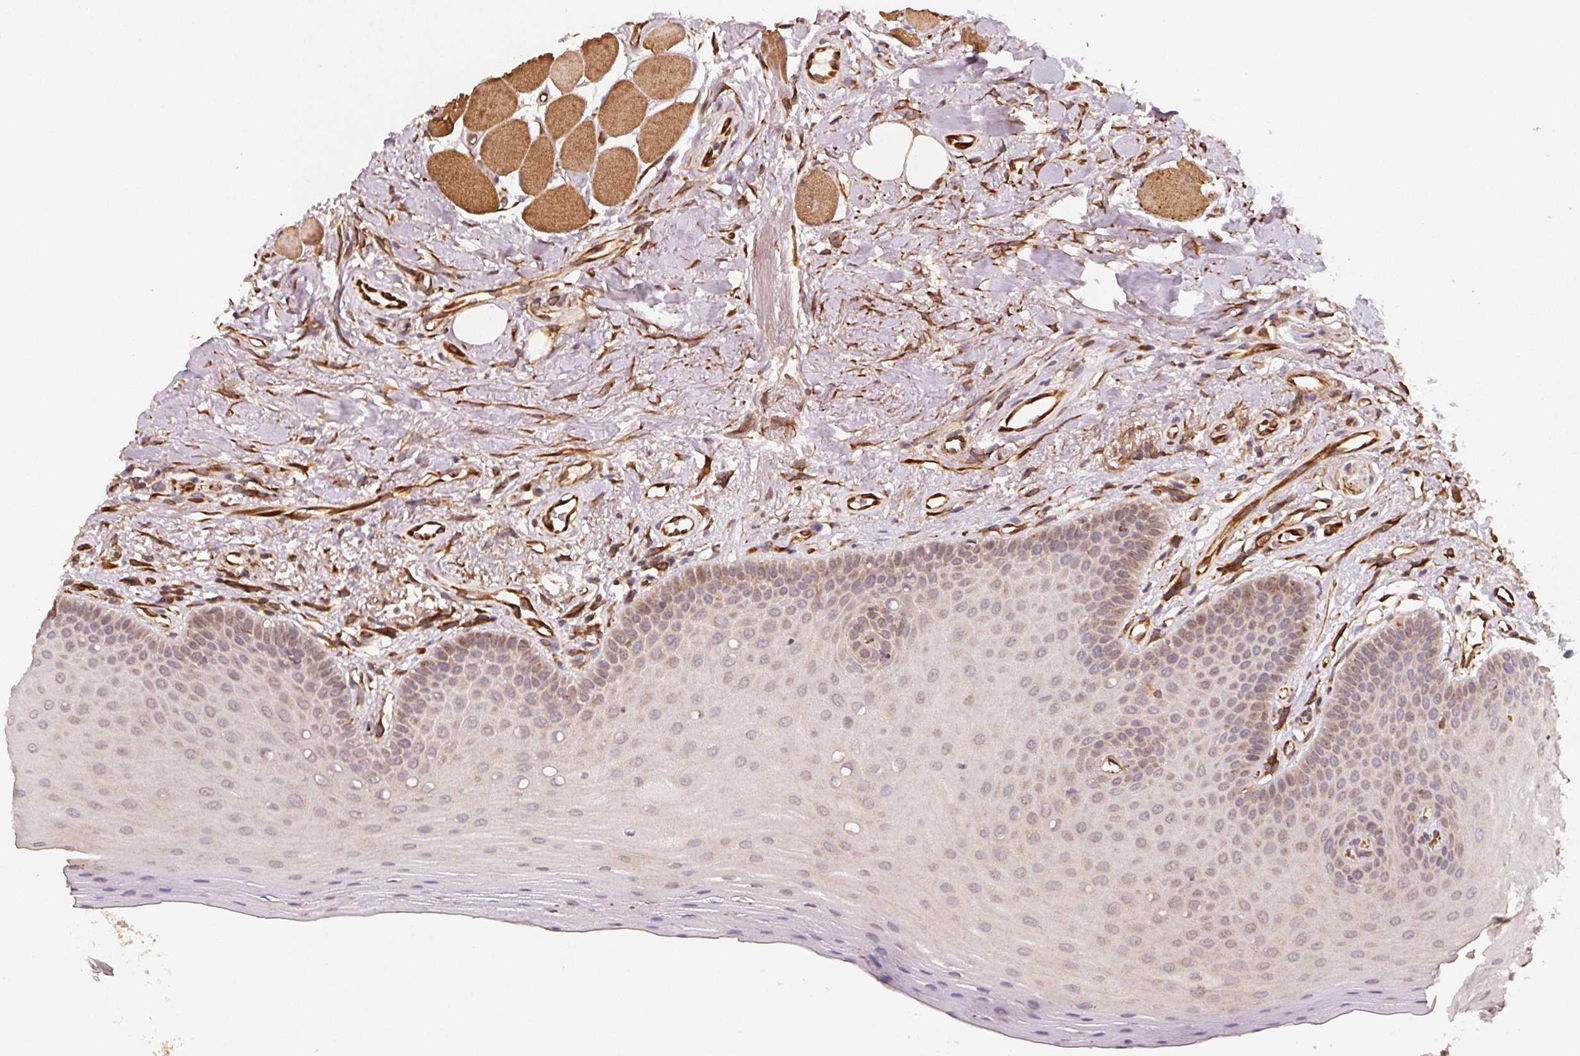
{"staining": {"intensity": "weak", "quantity": "25%-75%", "location": "cytoplasmic/membranous"}, "tissue": "oral mucosa", "cell_type": "Squamous epithelial cells", "image_type": "normal", "snomed": [{"axis": "morphology", "description": "Normal tissue, NOS"}, {"axis": "morphology", "description": "Normal morphology"}, {"axis": "topography", "description": "Oral tissue"}], "caption": "This micrograph displays immunohistochemistry staining of unremarkable human oral mucosa, with low weak cytoplasmic/membranous positivity in approximately 25%-75% of squamous epithelial cells.", "gene": "TSPAN12", "patient": {"sex": "female", "age": 76}}